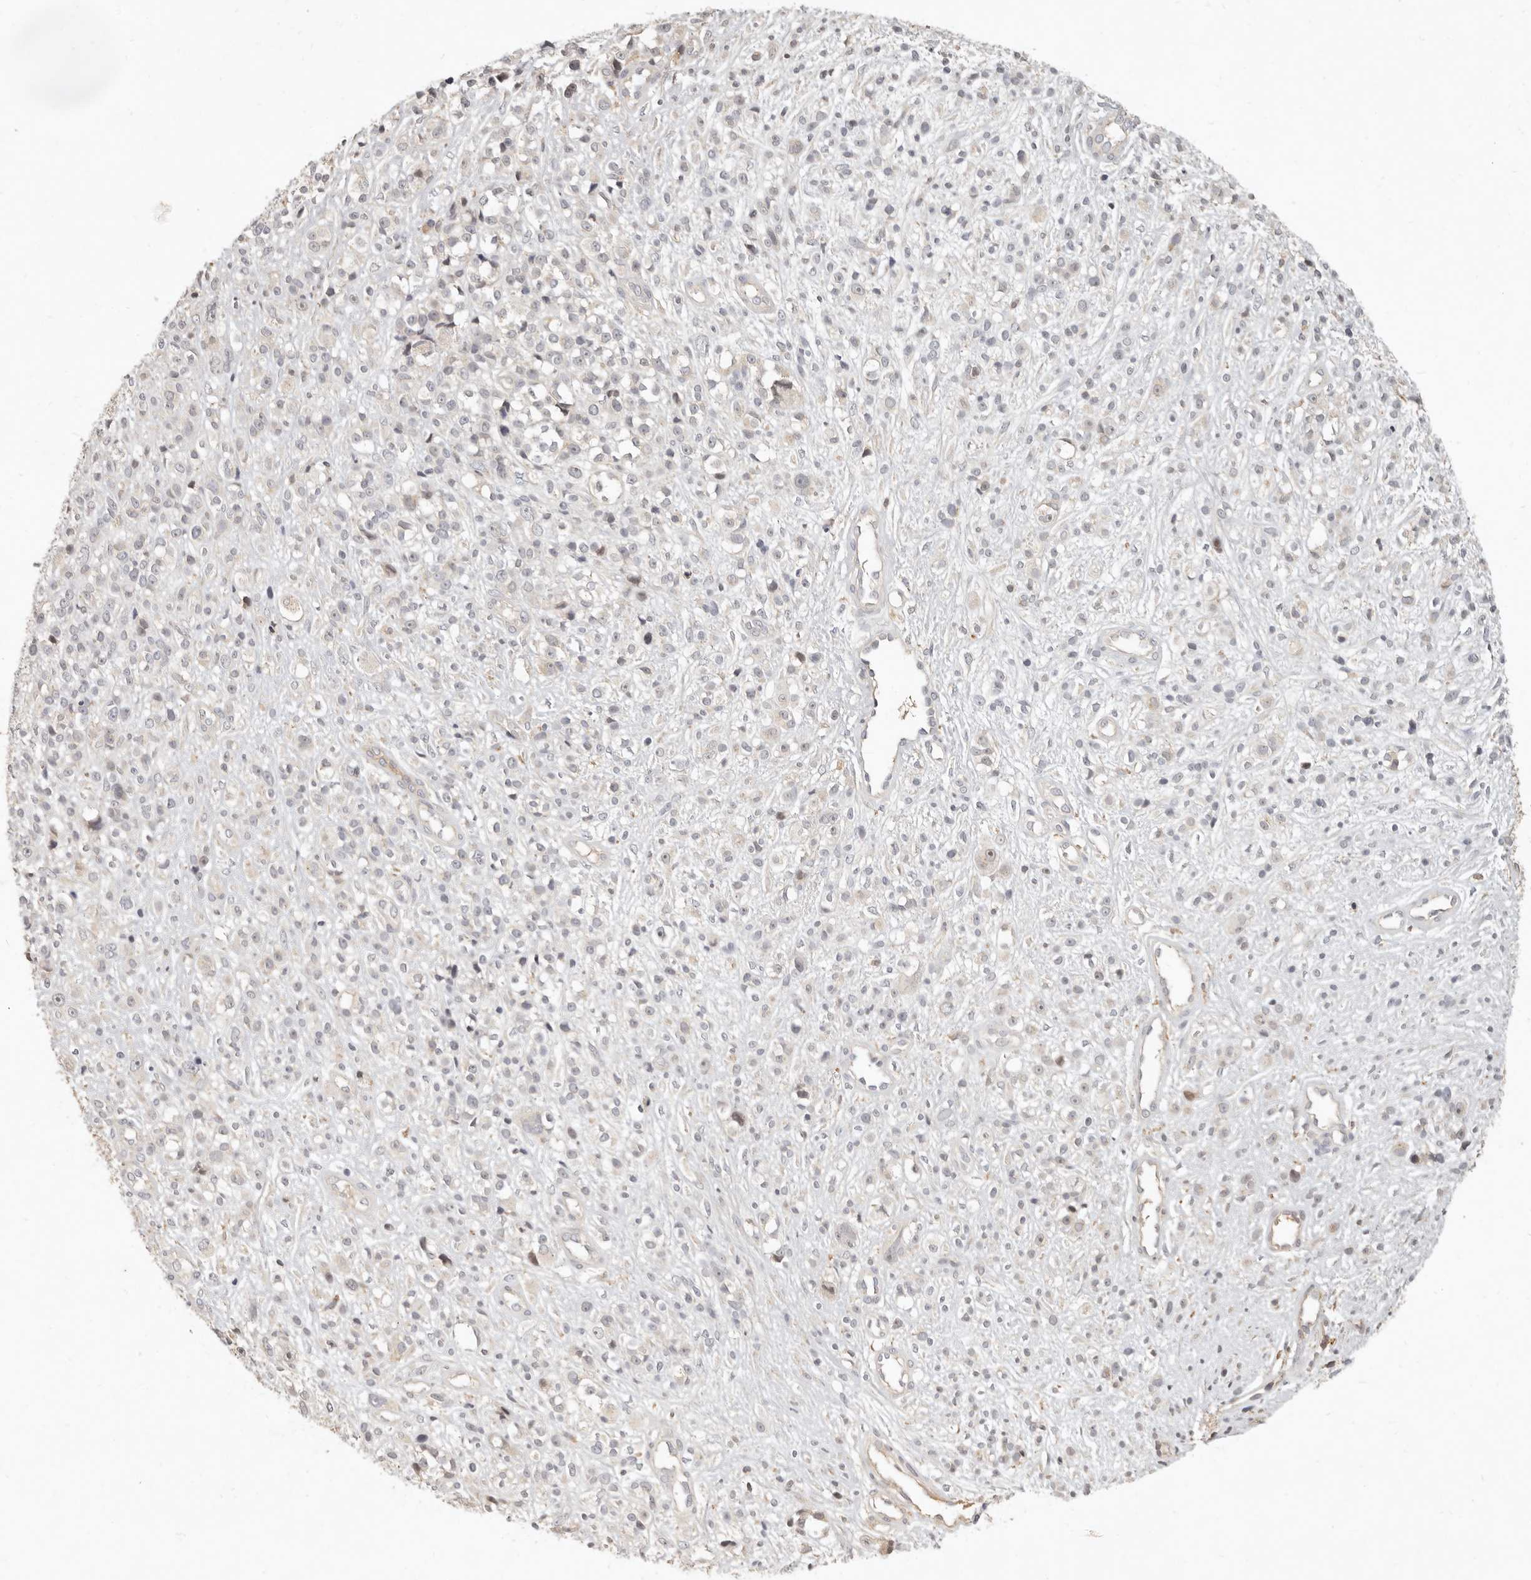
{"staining": {"intensity": "negative", "quantity": "none", "location": "none"}, "tissue": "melanoma", "cell_type": "Tumor cells", "image_type": "cancer", "snomed": [{"axis": "morphology", "description": "Malignant melanoma, NOS"}, {"axis": "topography", "description": "Skin"}], "caption": "This is an IHC micrograph of human melanoma. There is no staining in tumor cells.", "gene": "UBXN11", "patient": {"sex": "female", "age": 55}}